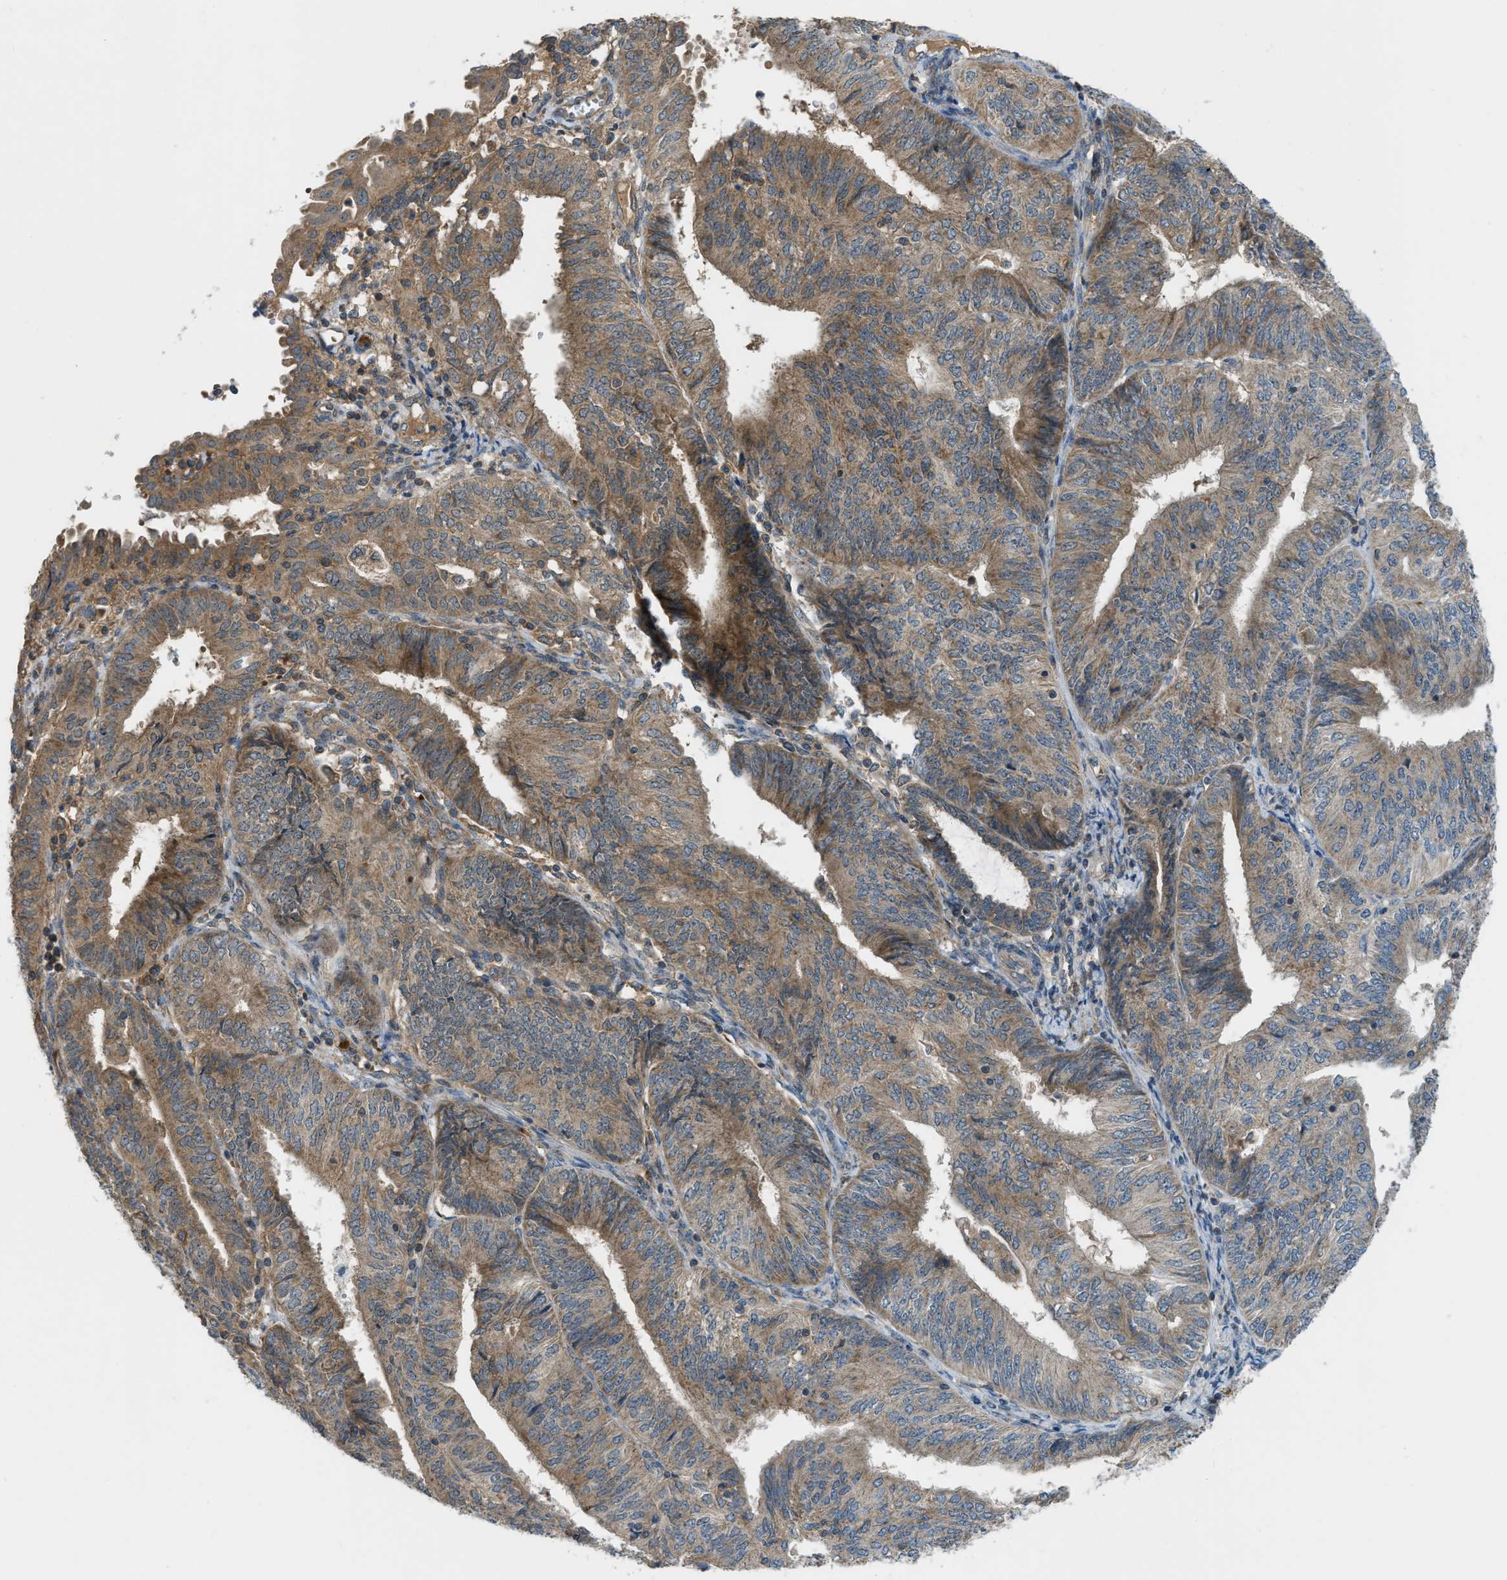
{"staining": {"intensity": "moderate", "quantity": ">75%", "location": "cytoplasmic/membranous"}, "tissue": "endometrial cancer", "cell_type": "Tumor cells", "image_type": "cancer", "snomed": [{"axis": "morphology", "description": "Adenocarcinoma, NOS"}, {"axis": "topography", "description": "Endometrium"}], "caption": "Moderate cytoplasmic/membranous positivity for a protein is appreciated in approximately >75% of tumor cells of endometrial cancer using immunohistochemistry.", "gene": "ZNF71", "patient": {"sex": "female", "age": 58}}